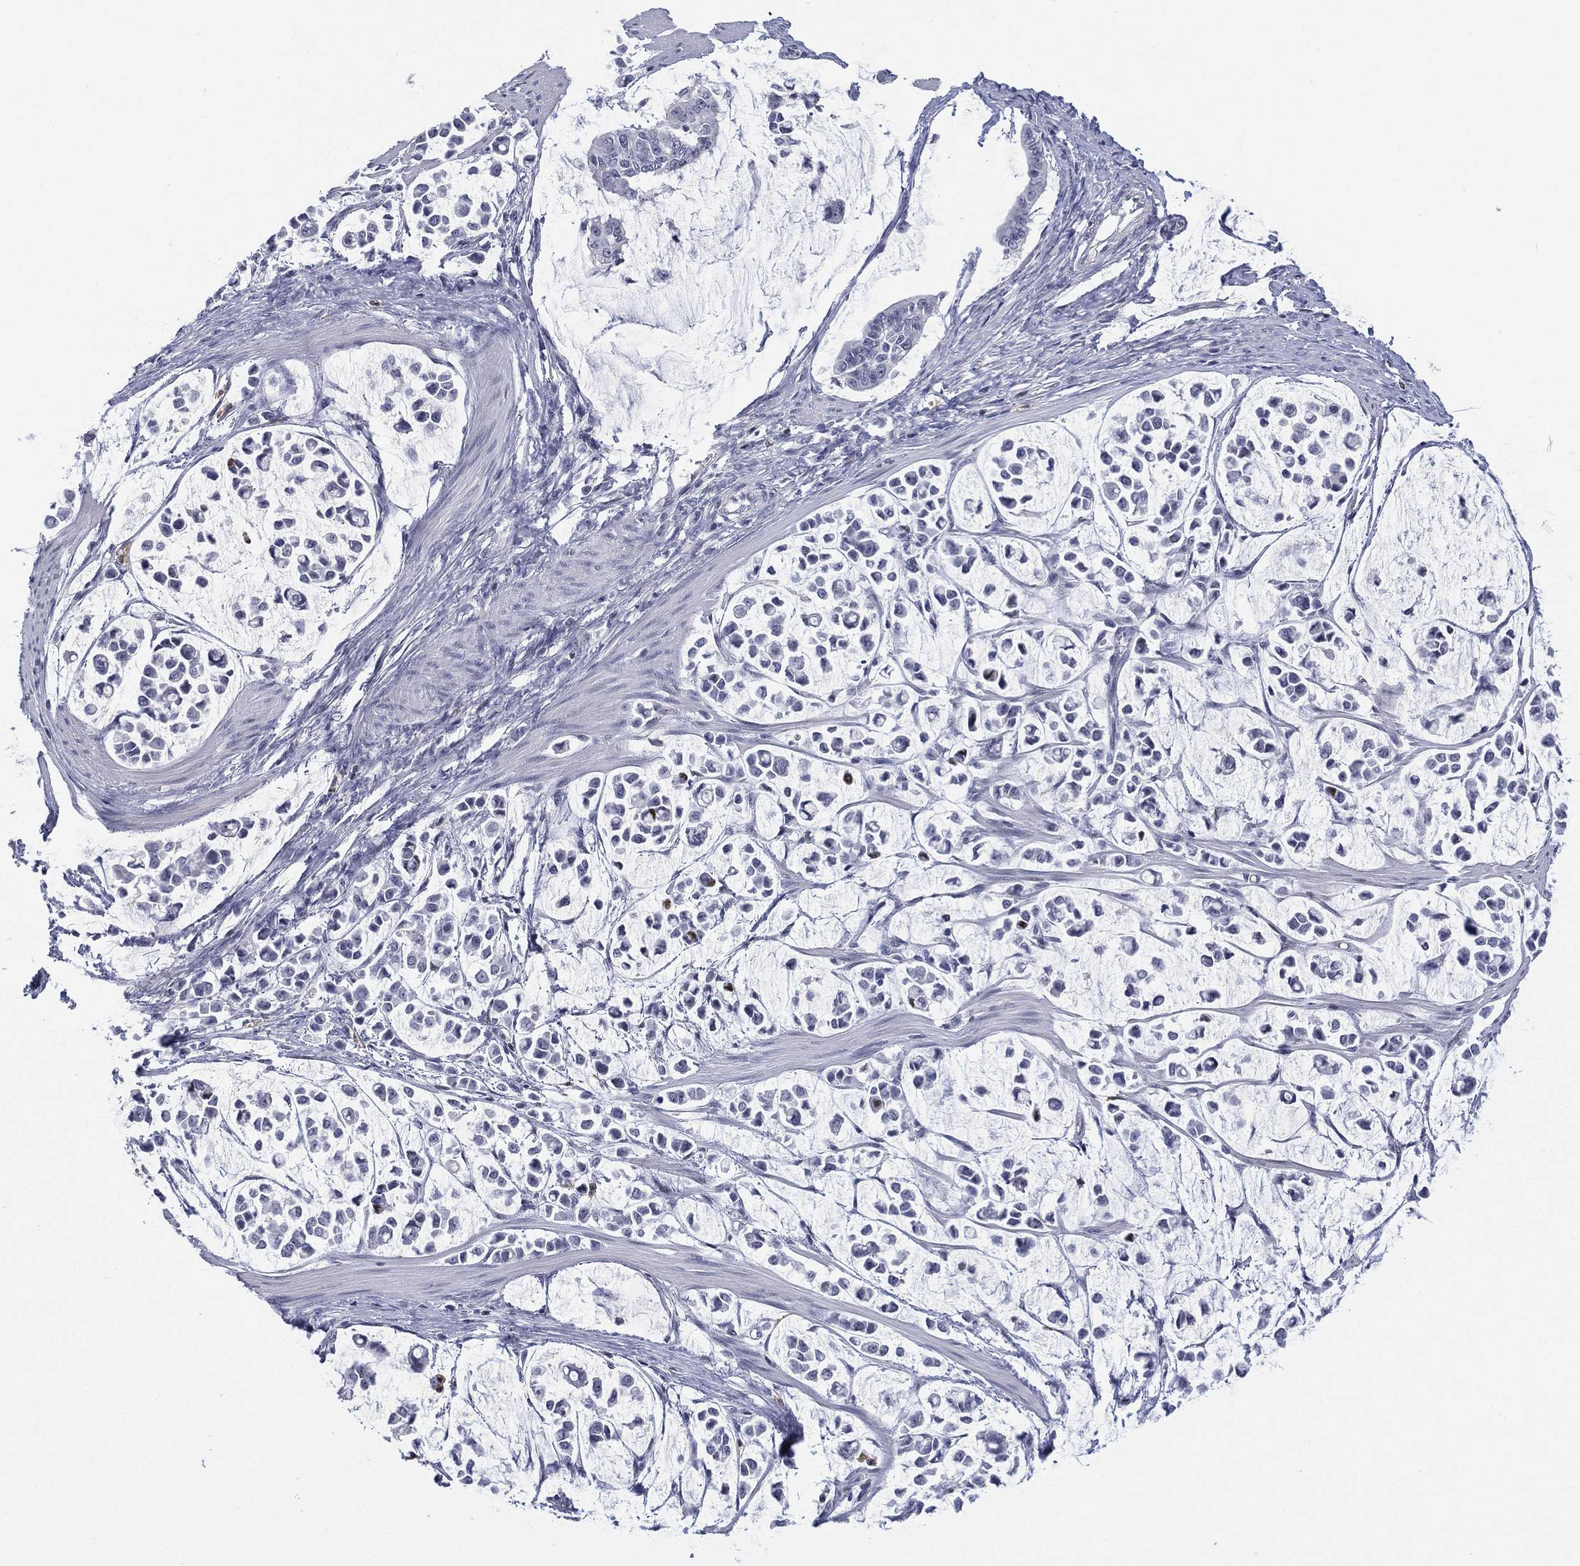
{"staining": {"intensity": "negative", "quantity": "none", "location": "none"}, "tissue": "stomach cancer", "cell_type": "Tumor cells", "image_type": "cancer", "snomed": [{"axis": "morphology", "description": "Adenocarcinoma, NOS"}, {"axis": "topography", "description": "Stomach"}], "caption": "DAB (3,3'-diaminobenzidine) immunohistochemical staining of human stomach adenocarcinoma displays no significant expression in tumor cells.", "gene": "ZNF711", "patient": {"sex": "male", "age": 82}}